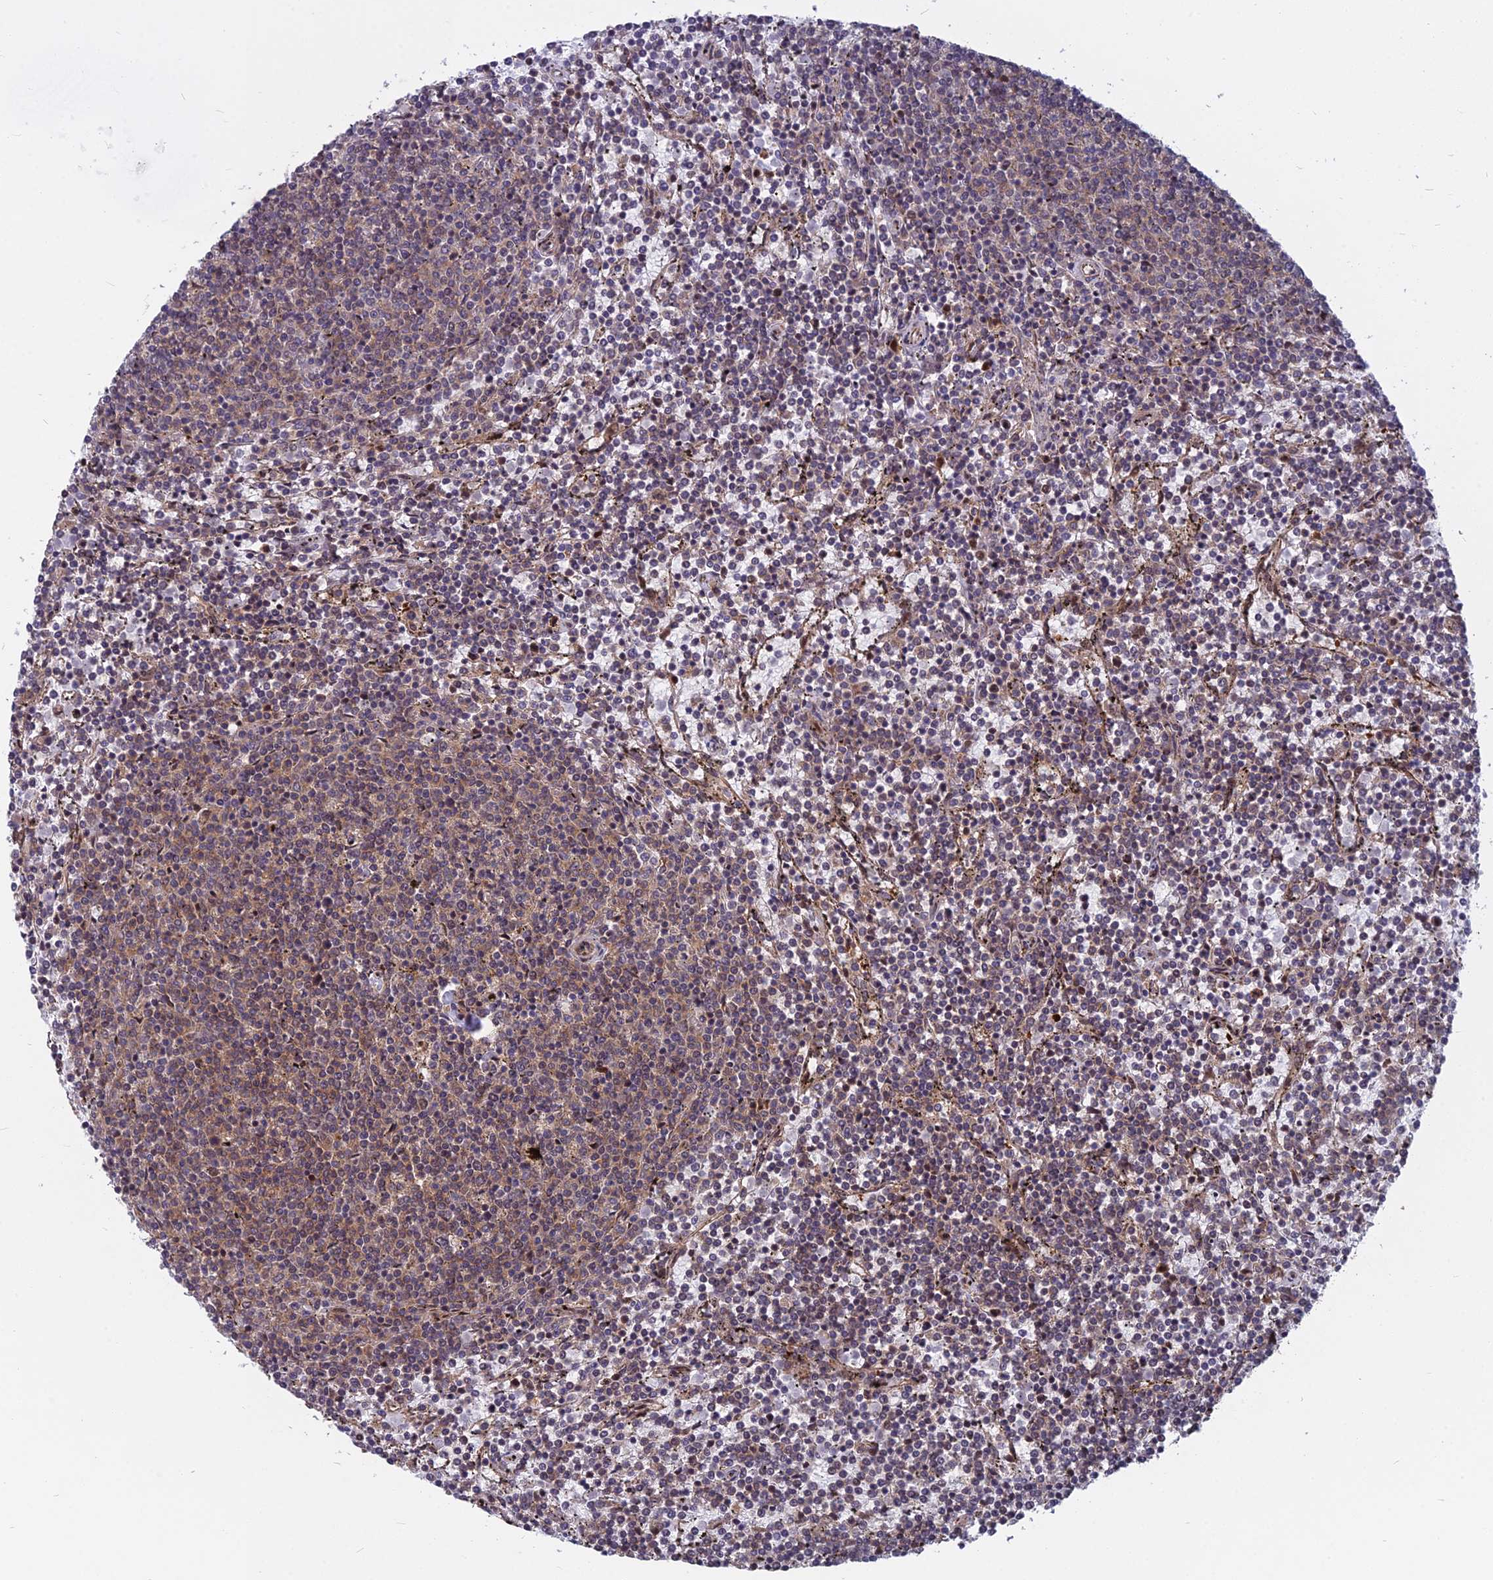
{"staining": {"intensity": "weak", "quantity": "<25%", "location": "cytoplasmic/membranous"}, "tissue": "lymphoma", "cell_type": "Tumor cells", "image_type": "cancer", "snomed": [{"axis": "morphology", "description": "Malignant lymphoma, non-Hodgkin's type, Low grade"}, {"axis": "topography", "description": "Spleen"}], "caption": "IHC micrograph of neoplastic tissue: lymphoma stained with DAB (3,3'-diaminobenzidine) displays no significant protein expression in tumor cells. (Brightfield microscopy of DAB (3,3'-diaminobenzidine) immunohistochemistry at high magnification).", "gene": "COMMD2", "patient": {"sex": "female", "age": 50}}